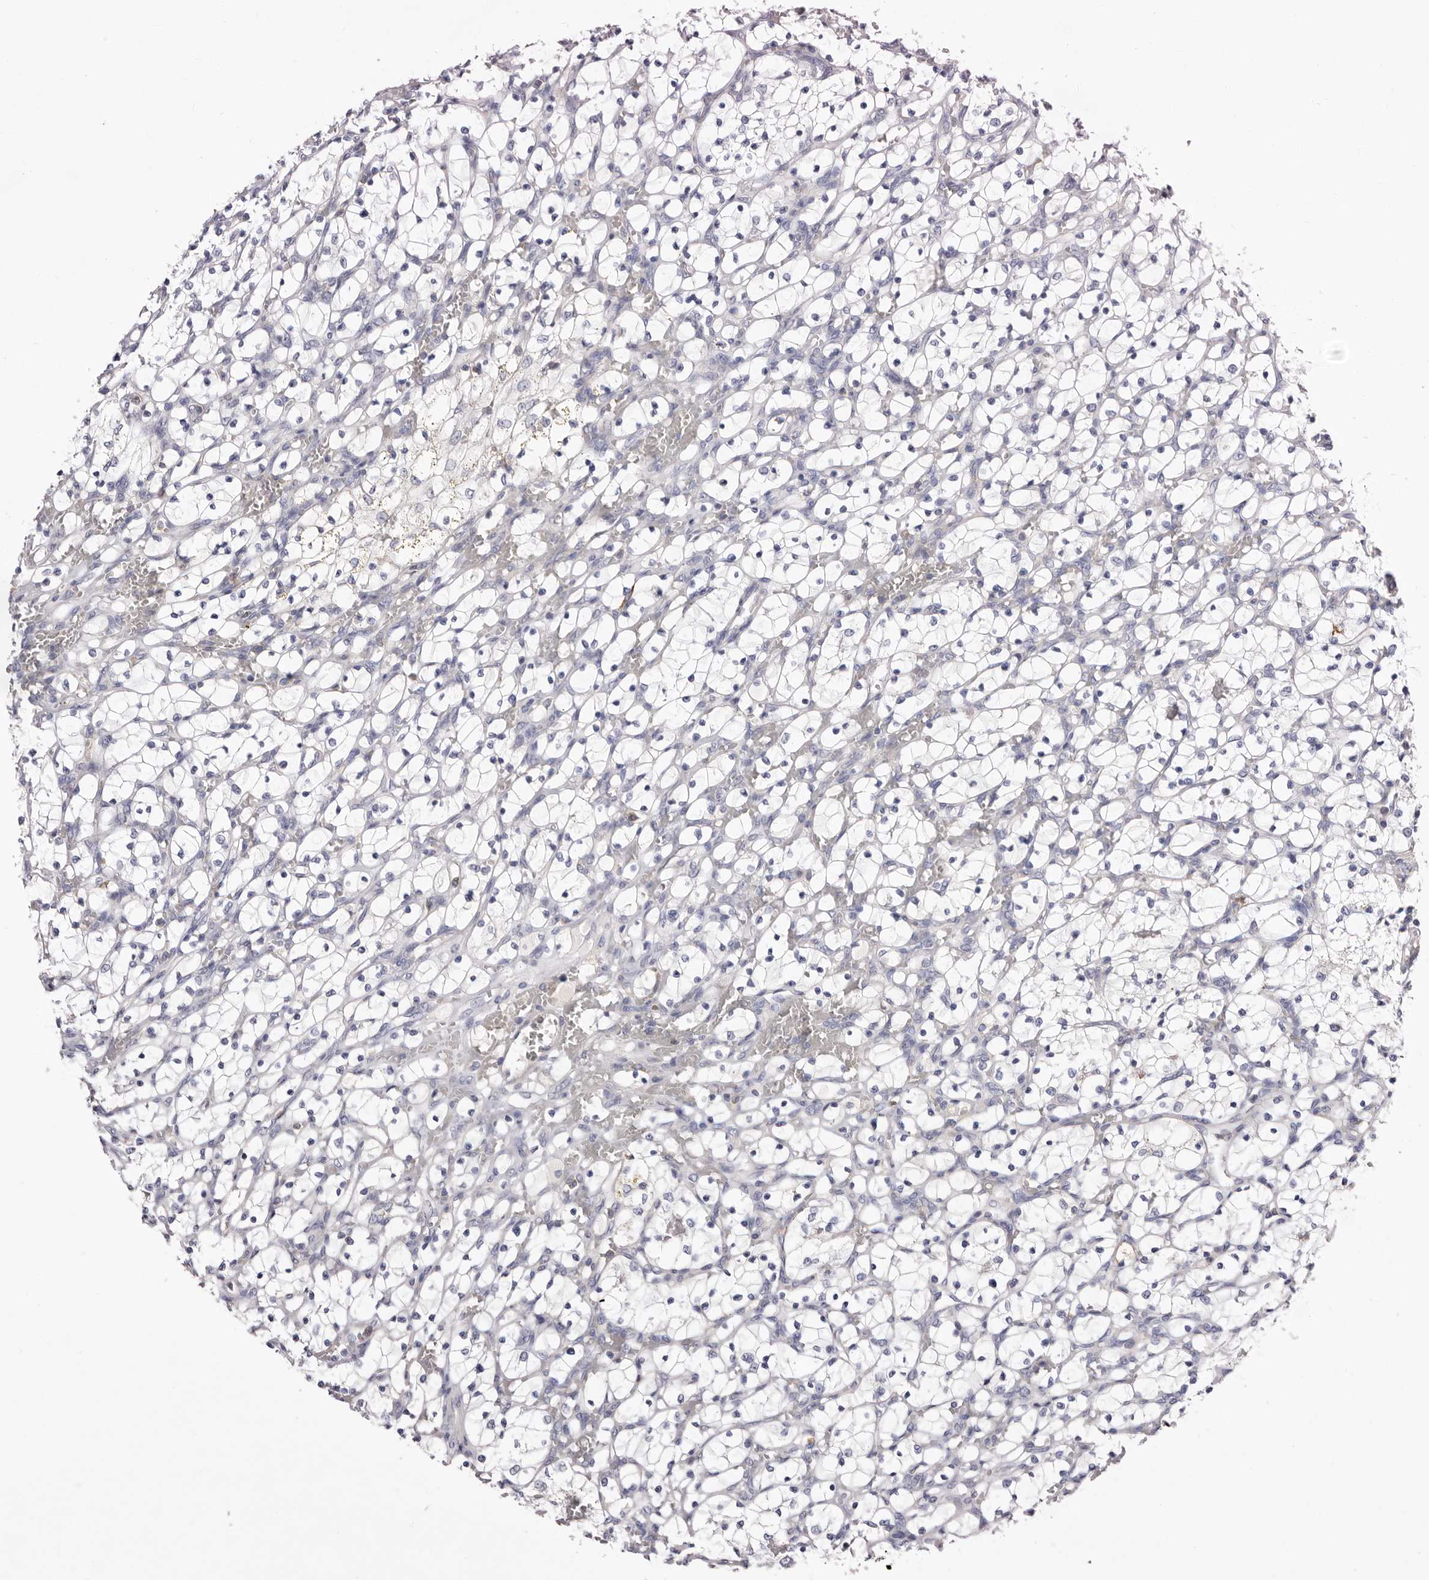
{"staining": {"intensity": "negative", "quantity": "none", "location": "none"}, "tissue": "renal cancer", "cell_type": "Tumor cells", "image_type": "cancer", "snomed": [{"axis": "morphology", "description": "Adenocarcinoma, NOS"}, {"axis": "topography", "description": "Kidney"}], "caption": "High magnification brightfield microscopy of renal cancer (adenocarcinoma) stained with DAB (brown) and counterstained with hematoxylin (blue): tumor cells show no significant staining. (DAB IHC, high magnification).", "gene": "S1PR5", "patient": {"sex": "female", "age": 69}}